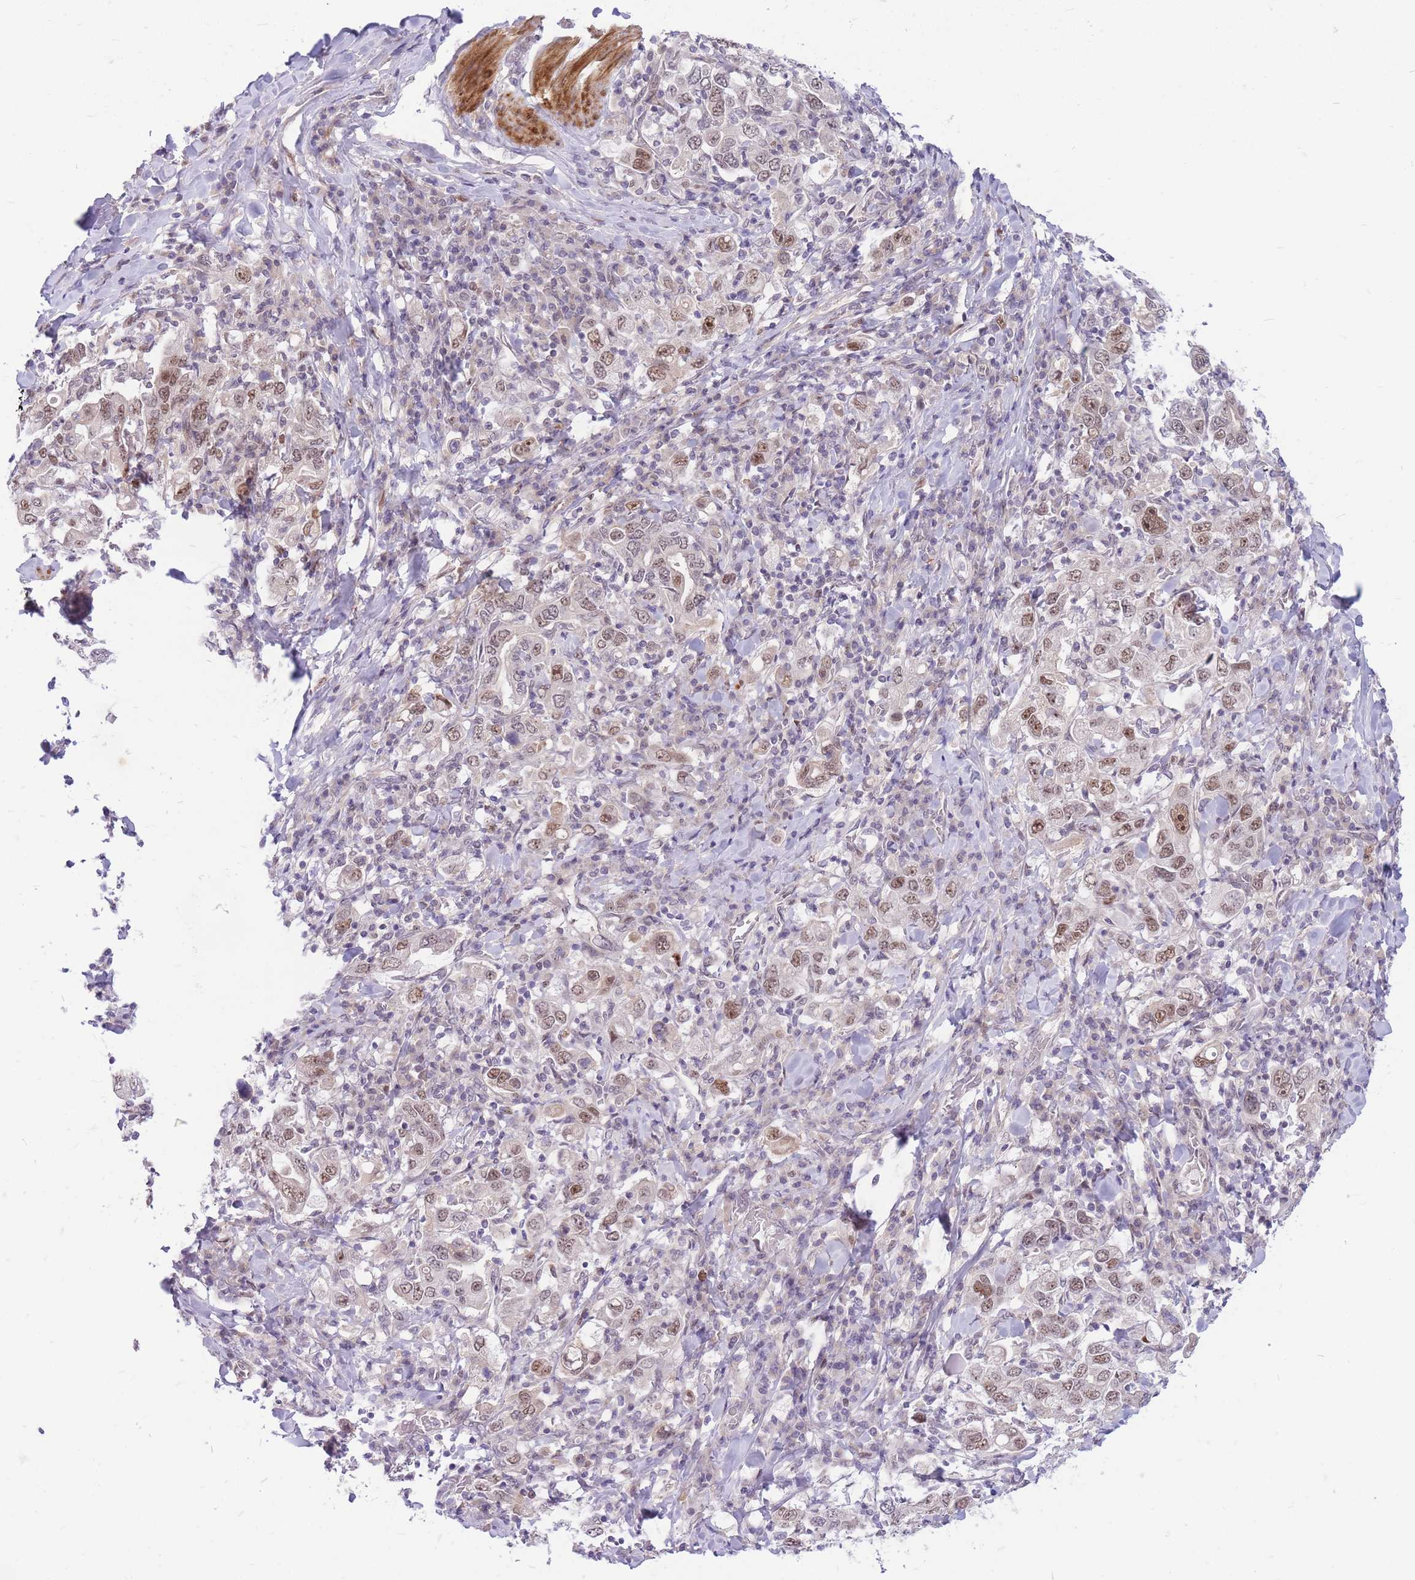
{"staining": {"intensity": "moderate", "quantity": "25%-75%", "location": "nuclear"}, "tissue": "stomach cancer", "cell_type": "Tumor cells", "image_type": "cancer", "snomed": [{"axis": "morphology", "description": "Adenocarcinoma, NOS"}, {"axis": "topography", "description": "Stomach, upper"}], "caption": "IHC of human adenocarcinoma (stomach) exhibits medium levels of moderate nuclear expression in about 25%-75% of tumor cells.", "gene": "ERCC2", "patient": {"sex": "male", "age": 62}}